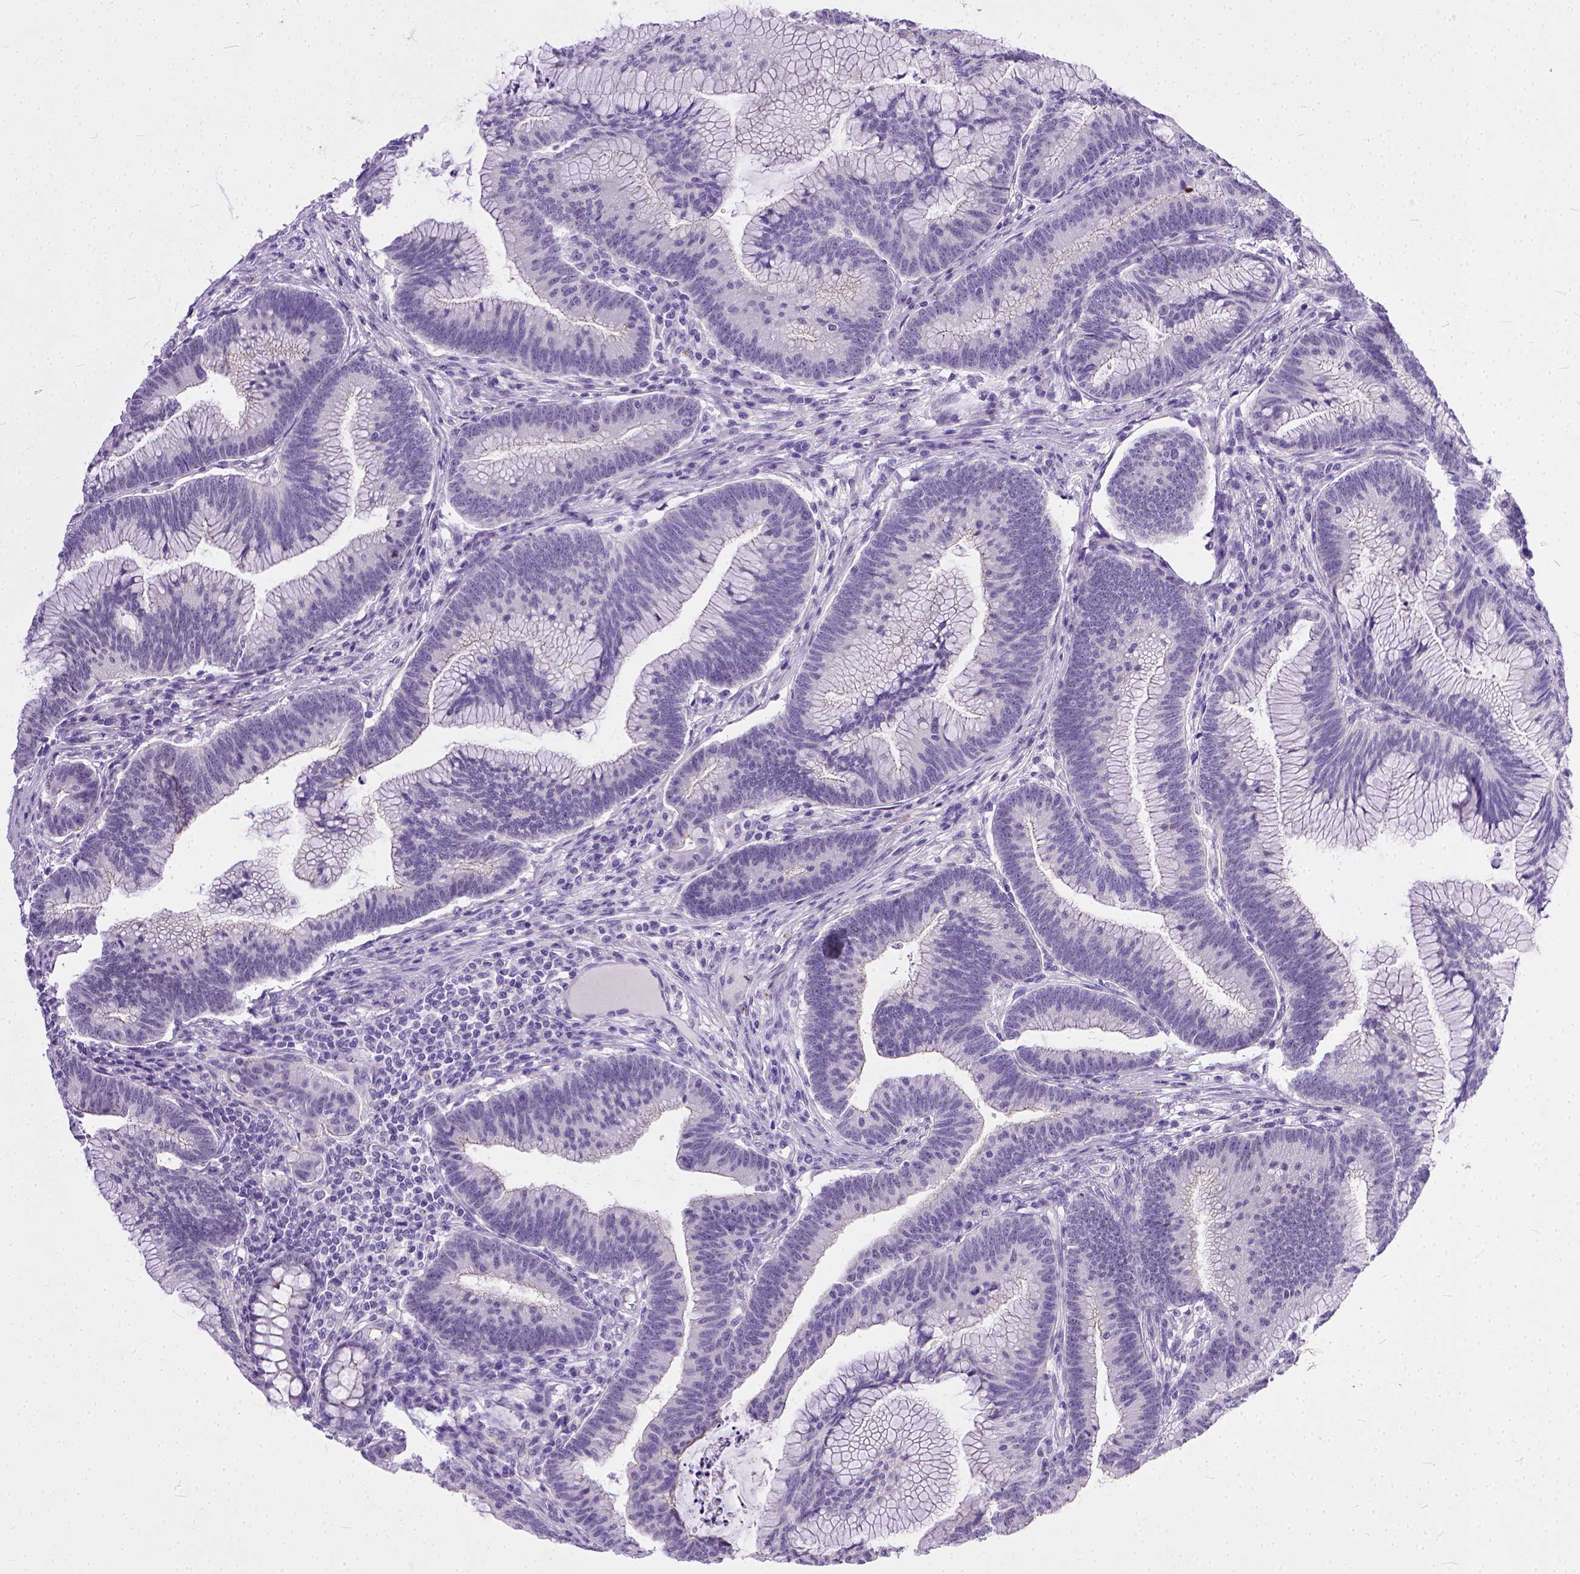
{"staining": {"intensity": "negative", "quantity": "none", "location": "none"}, "tissue": "colorectal cancer", "cell_type": "Tumor cells", "image_type": "cancer", "snomed": [{"axis": "morphology", "description": "Adenocarcinoma, NOS"}, {"axis": "topography", "description": "Colon"}], "caption": "This micrograph is of adenocarcinoma (colorectal) stained with immunohistochemistry to label a protein in brown with the nuclei are counter-stained blue. There is no positivity in tumor cells.", "gene": "ADGRF1", "patient": {"sex": "female", "age": 78}}